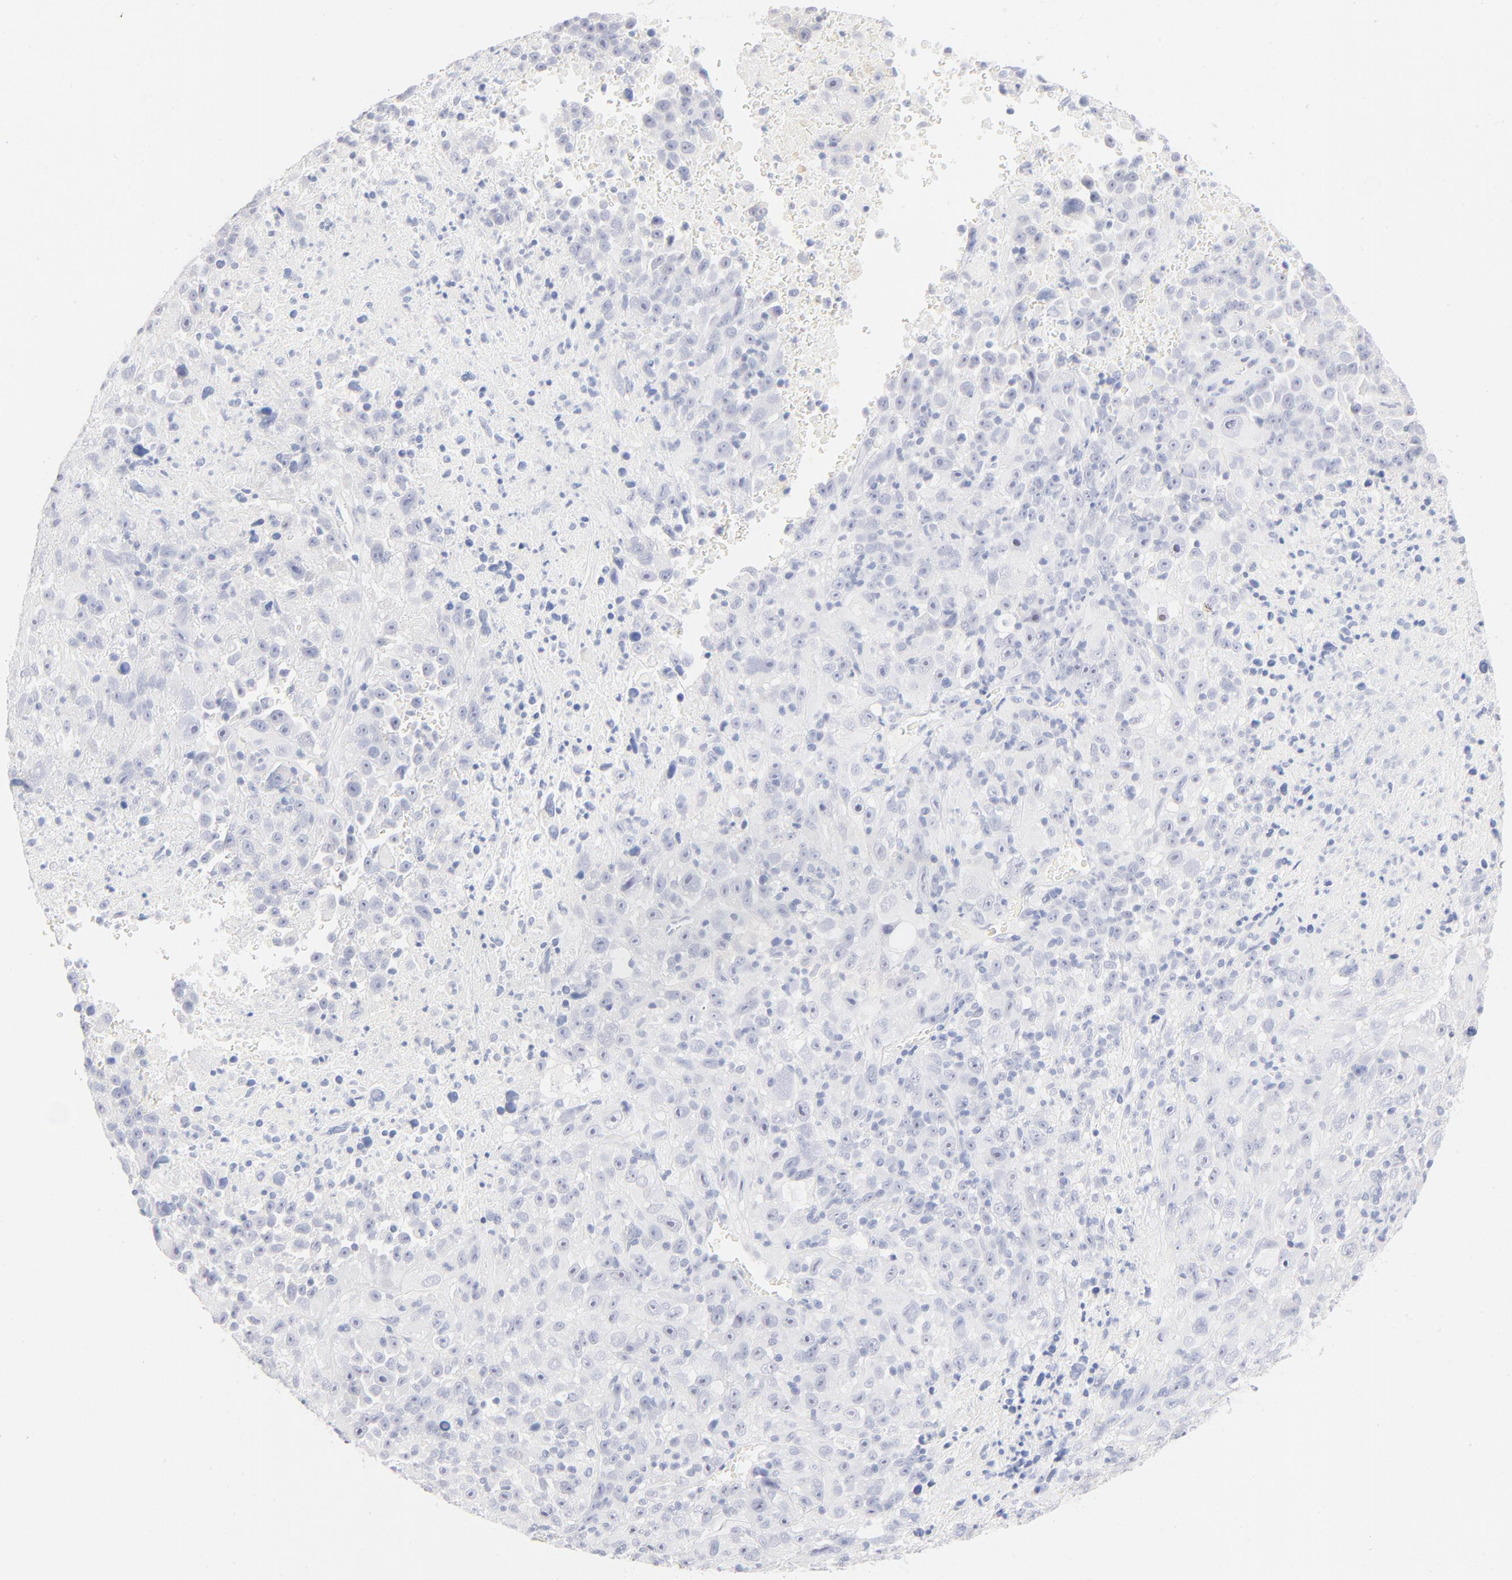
{"staining": {"intensity": "negative", "quantity": "none", "location": "none"}, "tissue": "melanoma", "cell_type": "Tumor cells", "image_type": "cancer", "snomed": [{"axis": "morphology", "description": "Malignant melanoma, Metastatic site"}, {"axis": "topography", "description": "Cerebral cortex"}], "caption": "The immunohistochemistry micrograph has no significant expression in tumor cells of melanoma tissue.", "gene": "ONECUT1", "patient": {"sex": "female", "age": 52}}